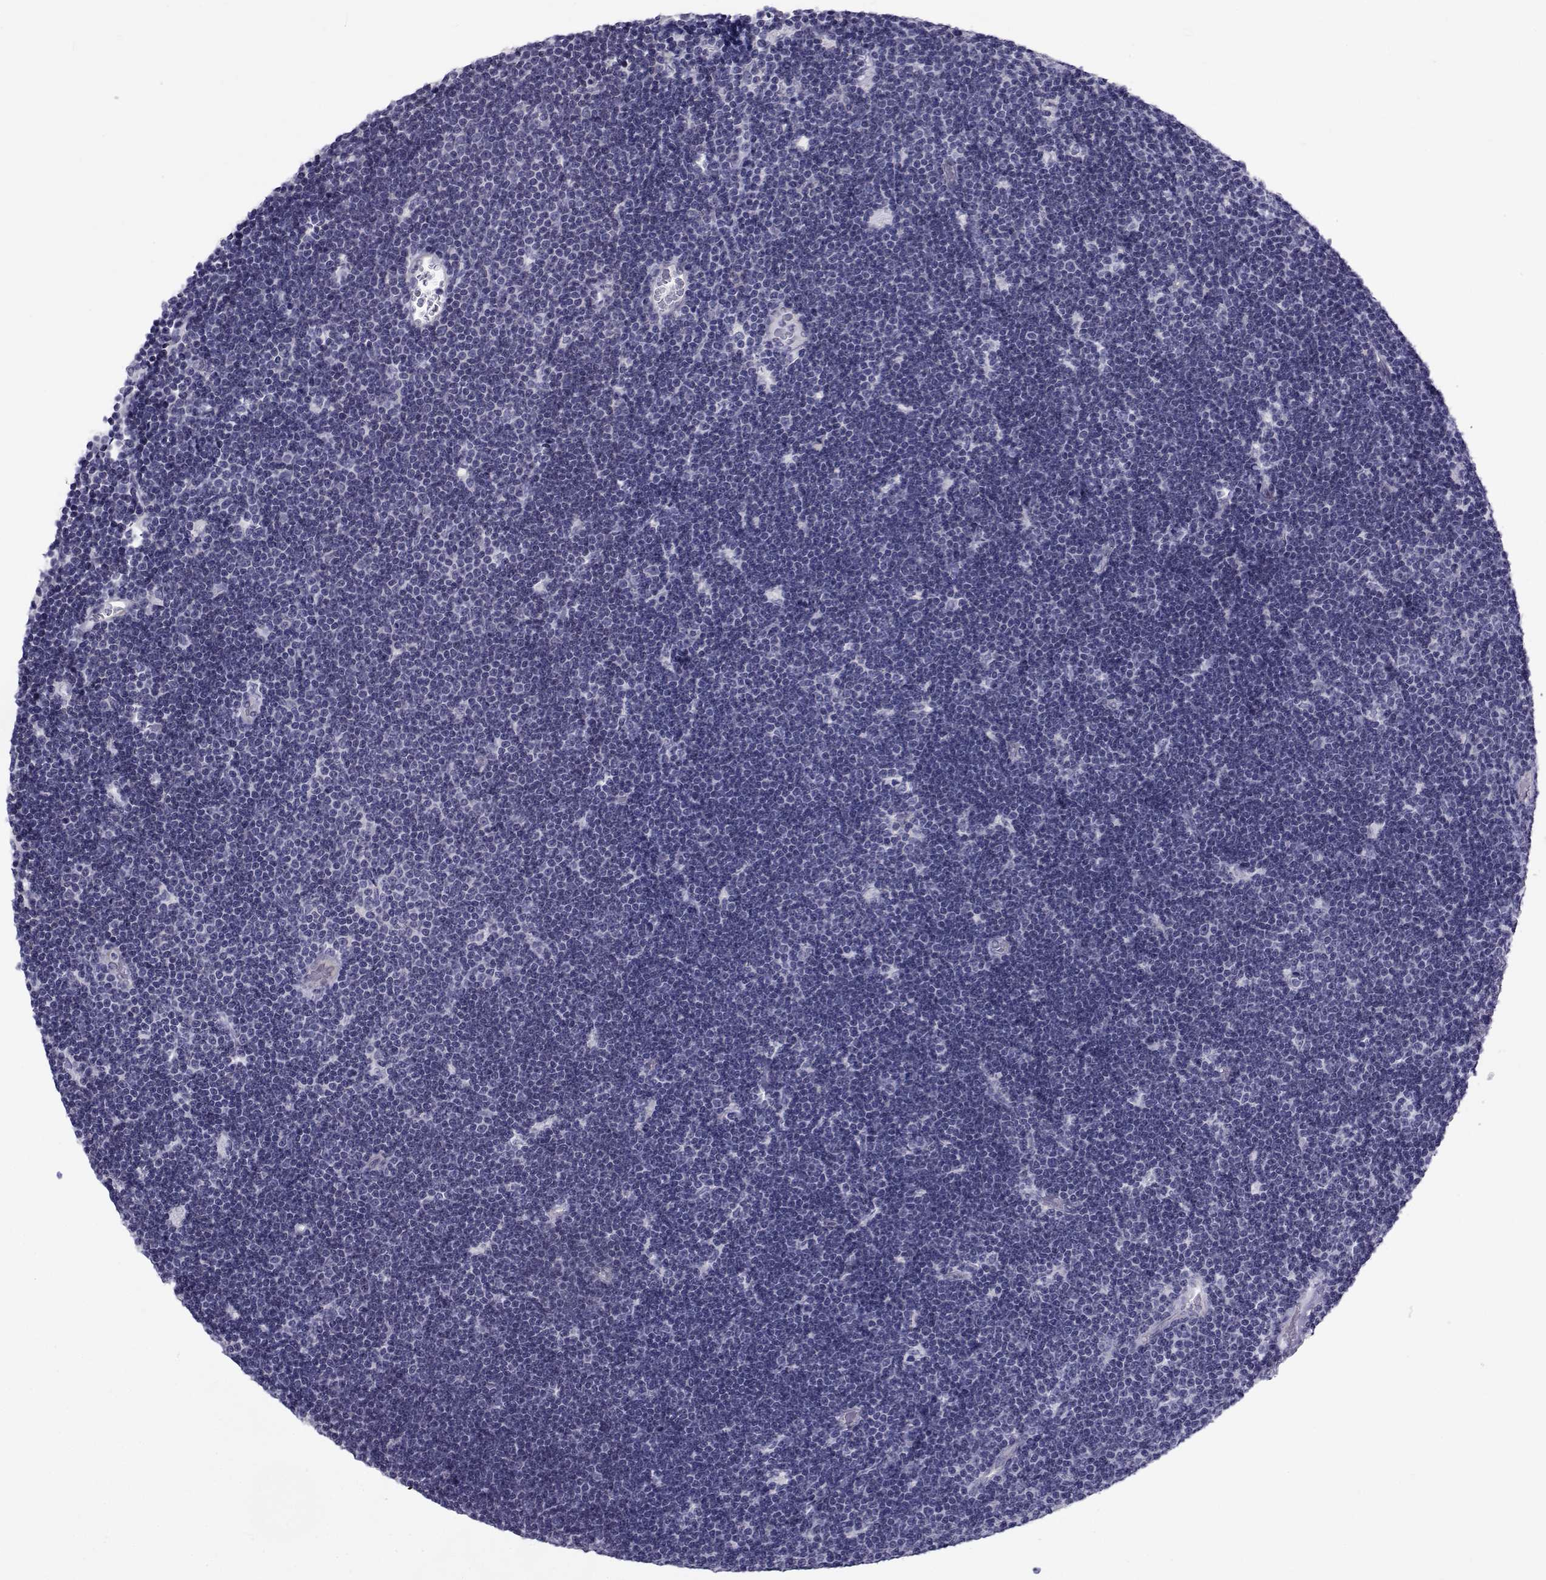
{"staining": {"intensity": "negative", "quantity": "none", "location": "none"}, "tissue": "lymphoma", "cell_type": "Tumor cells", "image_type": "cancer", "snomed": [{"axis": "morphology", "description": "Malignant lymphoma, non-Hodgkin's type, Low grade"}, {"axis": "topography", "description": "Brain"}], "caption": "Immunohistochemistry (IHC) micrograph of human lymphoma stained for a protein (brown), which reveals no positivity in tumor cells.", "gene": "COL22A1", "patient": {"sex": "female", "age": 66}}